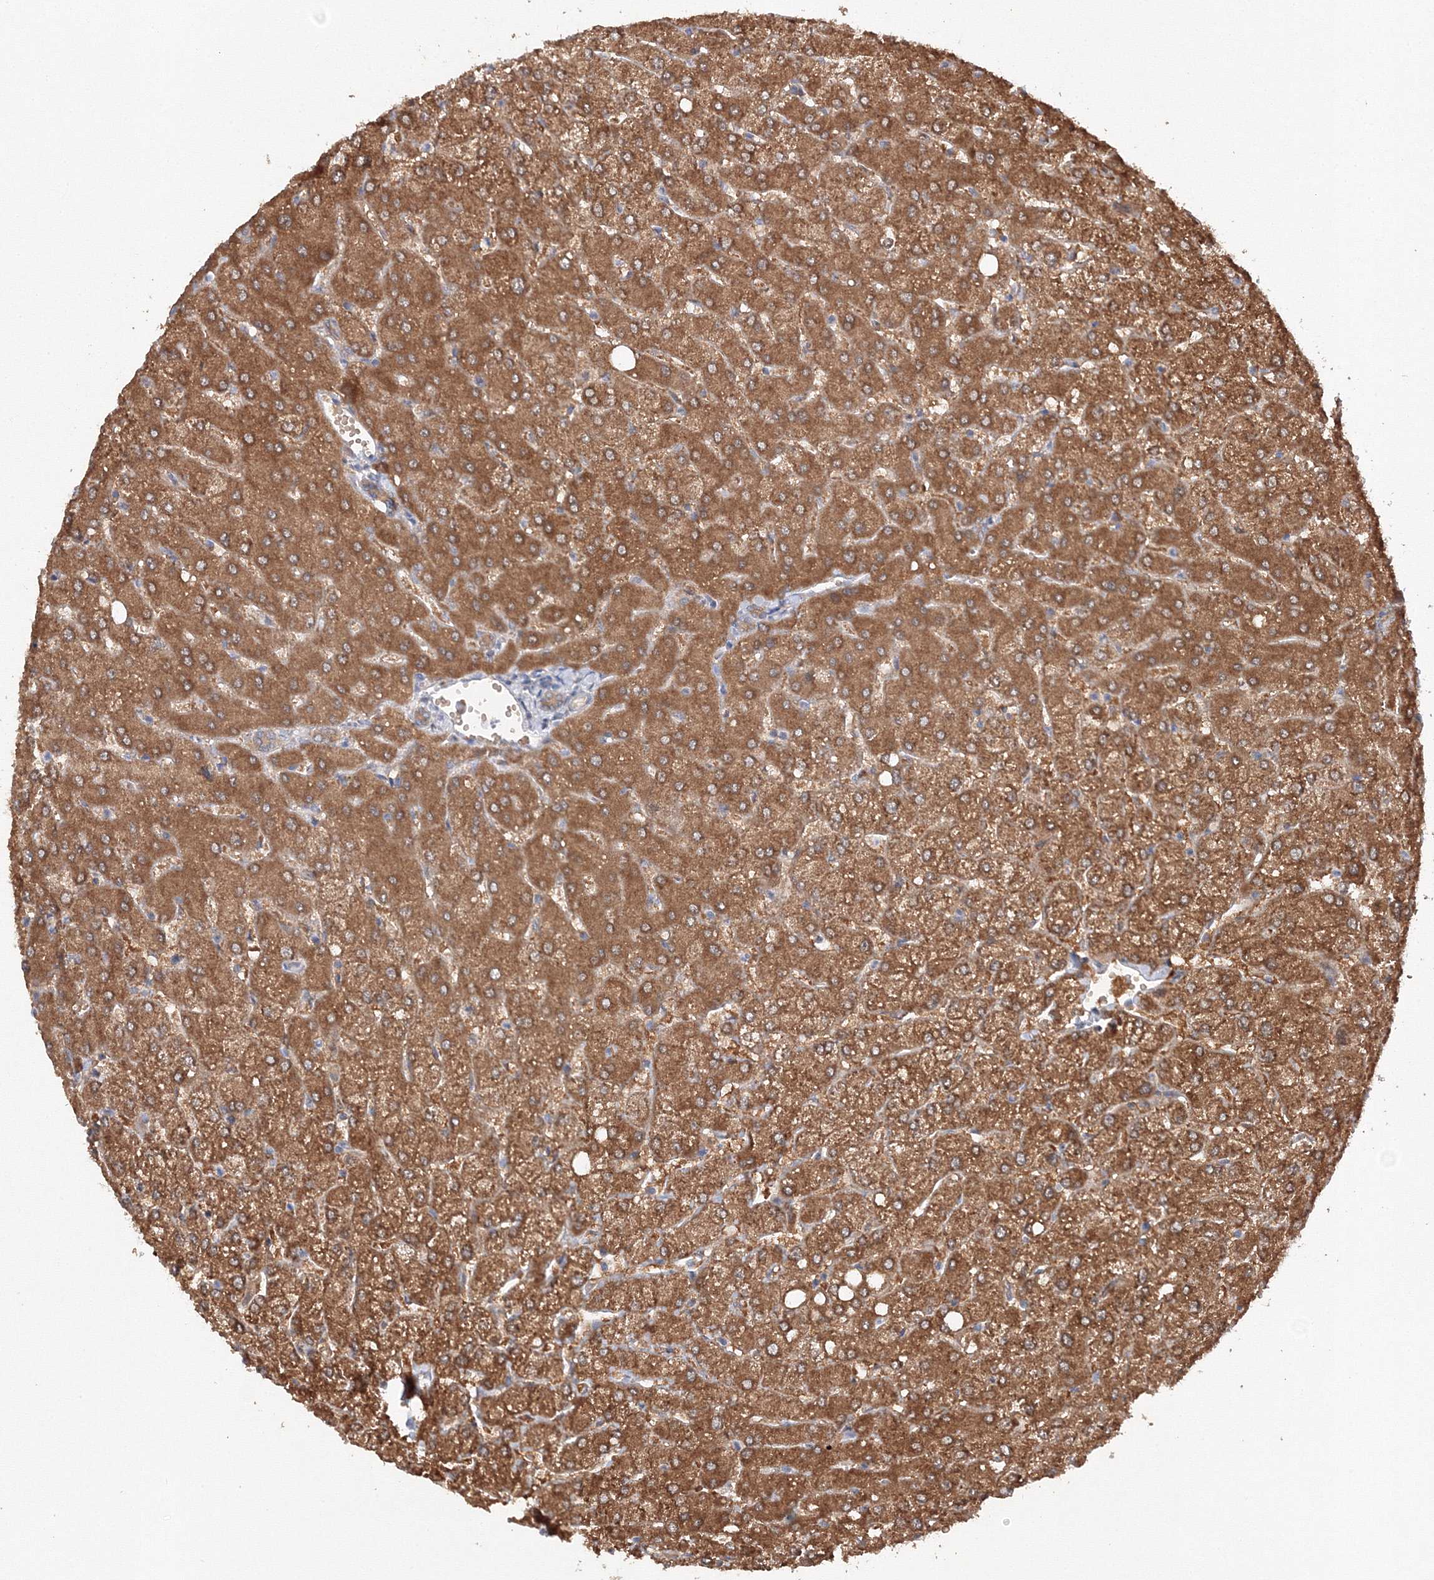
{"staining": {"intensity": "moderate", "quantity": "25%-75%", "location": "cytoplasmic/membranous"}, "tissue": "liver", "cell_type": "Cholangiocytes", "image_type": "normal", "snomed": [{"axis": "morphology", "description": "Normal tissue, NOS"}, {"axis": "topography", "description": "Liver"}], "caption": "The image reveals staining of benign liver, revealing moderate cytoplasmic/membranous protein staining (brown color) within cholangiocytes. Using DAB (3,3'-diaminobenzidine) (brown) and hematoxylin (blue) stains, captured at high magnification using brightfield microscopy.", "gene": "DIS3L2", "patient": {"sex": "female", "age": 54}}